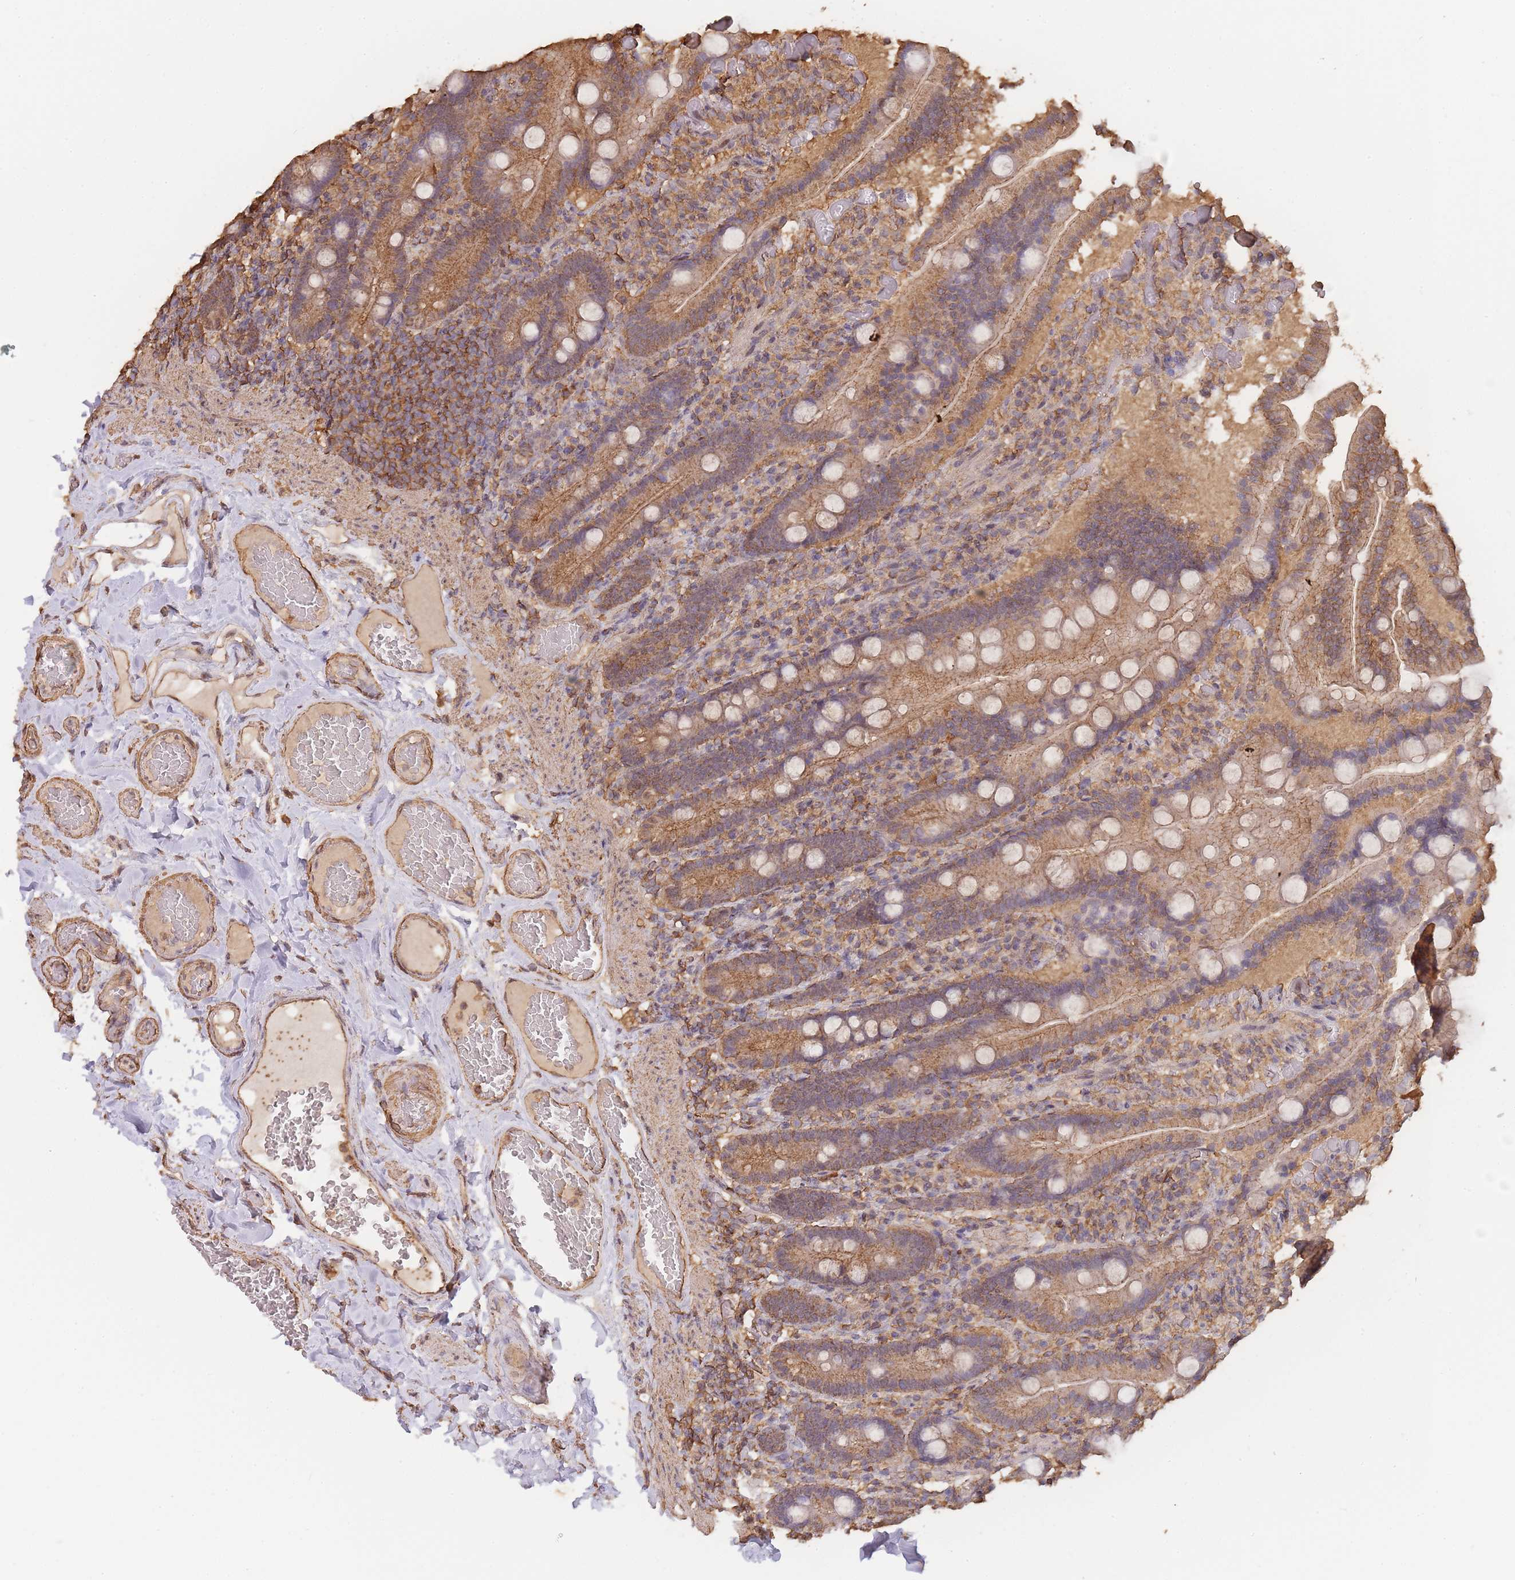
{"staining": {"intensity": "moderate", "quantity": ">75%", "location": "cytoplasmic/membranous"}, "tissue": "duodenum", "cell_type": "Glandular cells", "image_type": "normal", "snomed": [{"axis": "morphology", "description": "Normal tissue, NOS"}, {"axis": "topography", "description": "Duodenum"}], "caption": "A high-resolution micrograph shows IHC staining of unremarkable duodenum, which displays moderate cytoplasmic/membranous positivity in about >75% of glandular cells.", "gene": "METRN", "patient": {"sex": "female", "age": 62}}